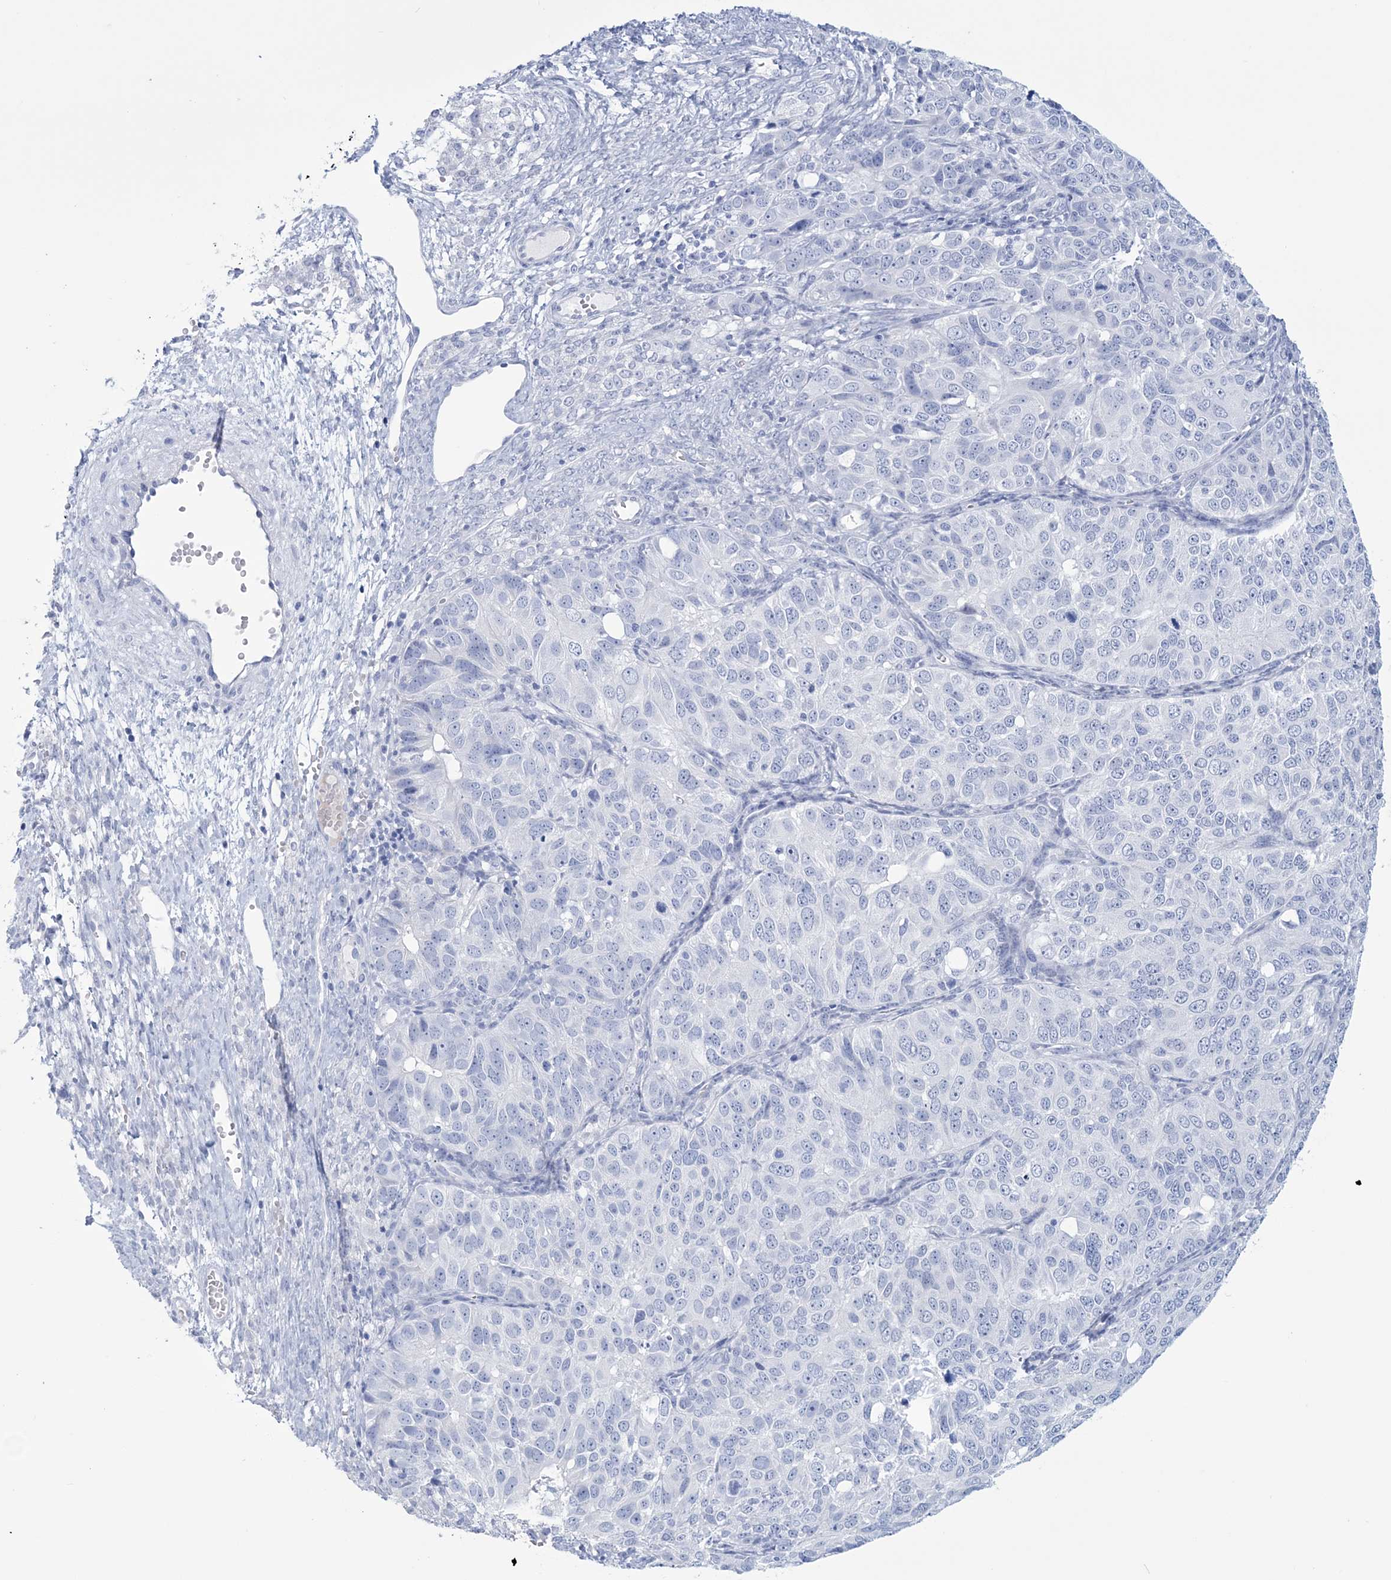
{"staining": {"intensity": "negative", "quantity": "none", "location": "none"}, "tissue": "ovarian cancer", "cell_type": "Tumor cells", "image_type": "cancer", "snomed": [{"axis": "morphology", "description": "Carcinoma, endometroid"}, {"axis": "topography", "description": "Ovary"}], "caption": "An IHC image of ovarian cancer is shown. There is no staining in tumor cells of ovarian cancer.", "gene": "DPCD", "patient": {"sex": "female", "age": 51}}